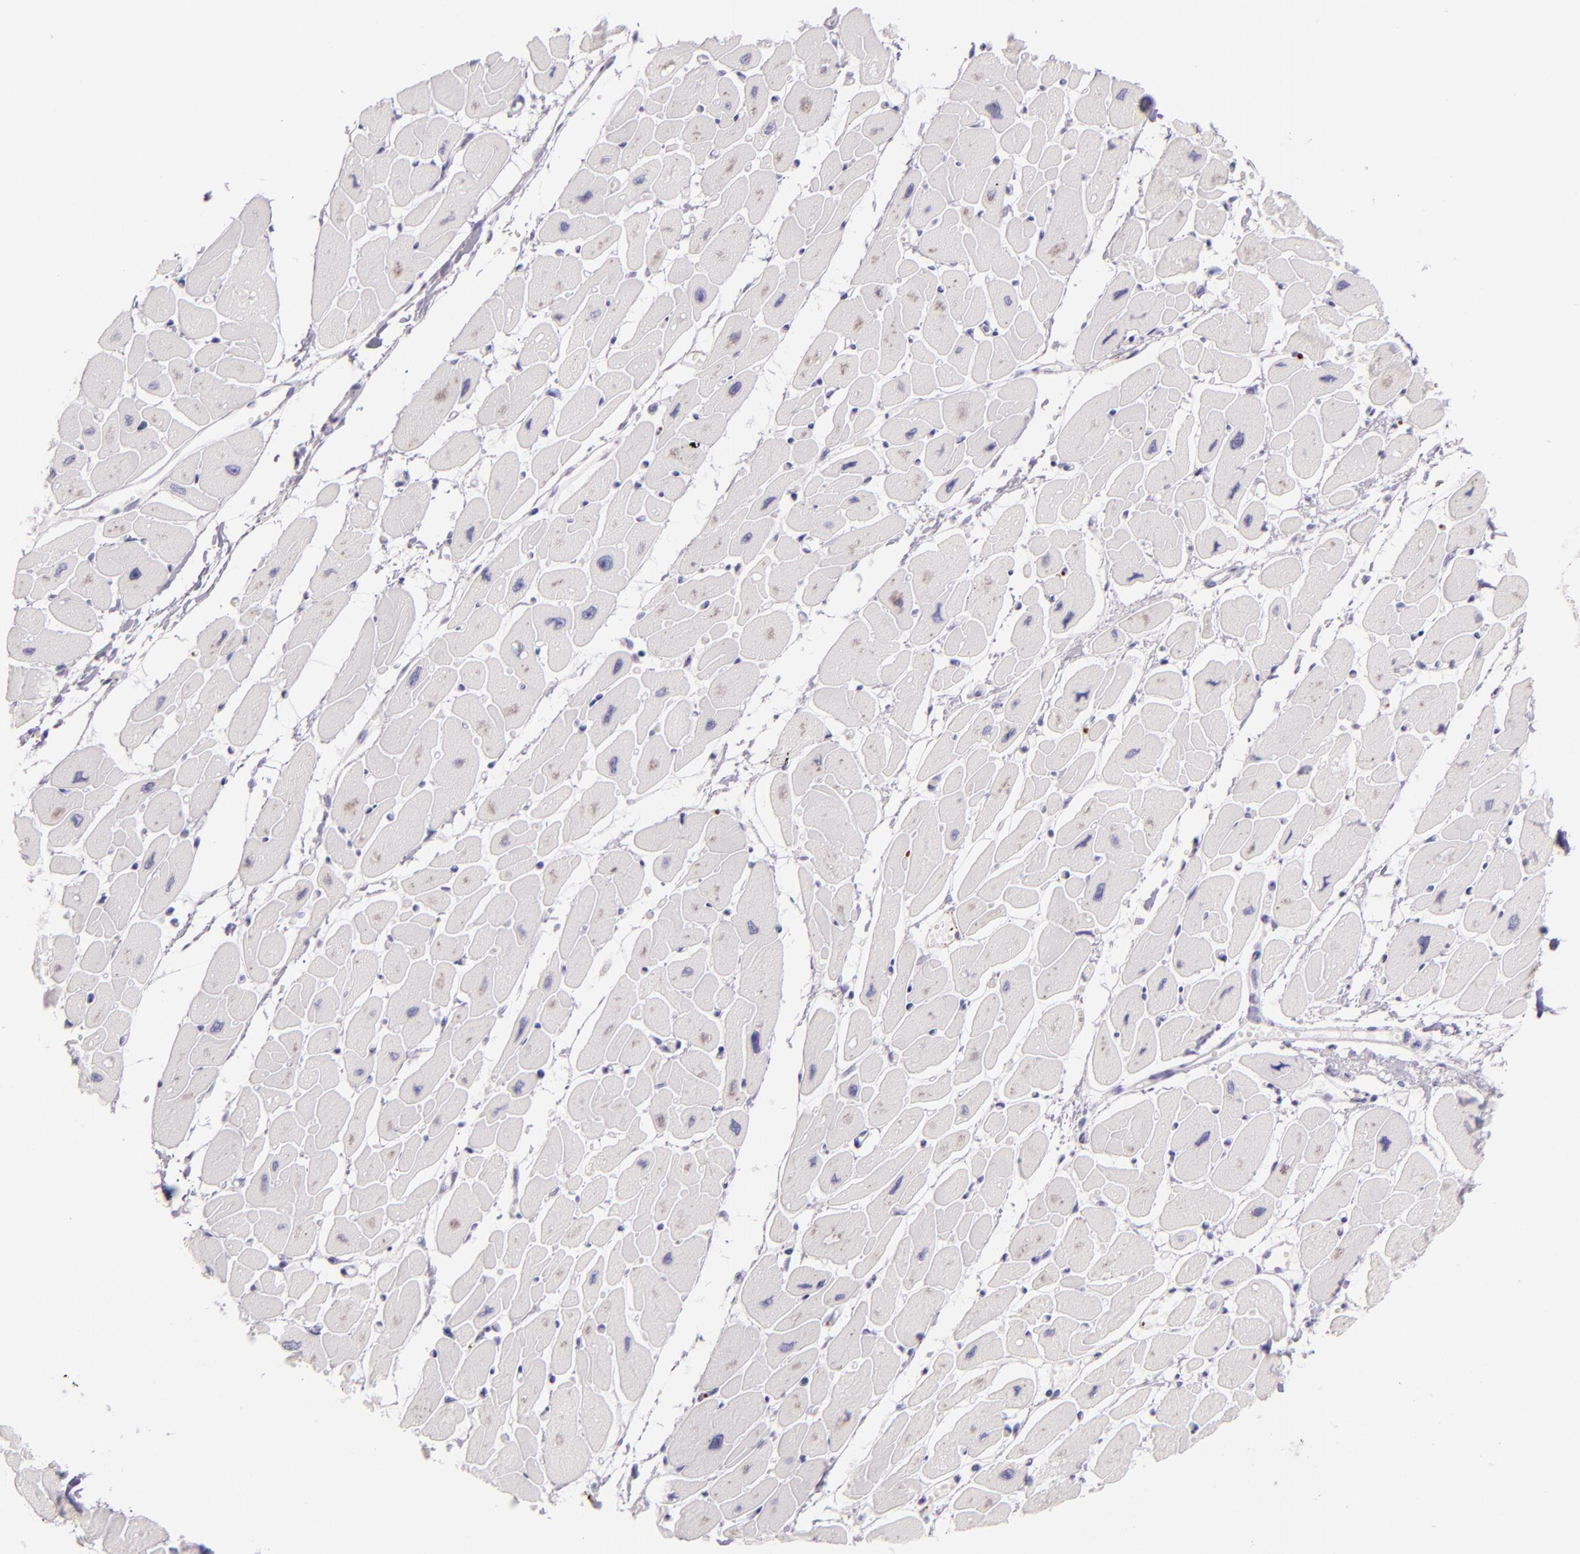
{"staining": {"intensity": "negative", "quantity": "none", "location": "none"}, "tissue": "heart muscle", "cell_type": "Cardiomyocytes", "image_type": "normal", "snomed": [{"axis": "morphology", "description": "Normal tissue, NOS"}, {"axis": "topography", "description": "Heart"}], "caption": "DAB (3,3'-diaminobenzidine) immunohistochemical staining of benign heart muscle displays no significant positivity in cardiomyocytes. (Immunohistochemistry, brightfield microscopy, high magnification).", "gene": "SELP", "patient": {"sex": "female", "age": 54}}